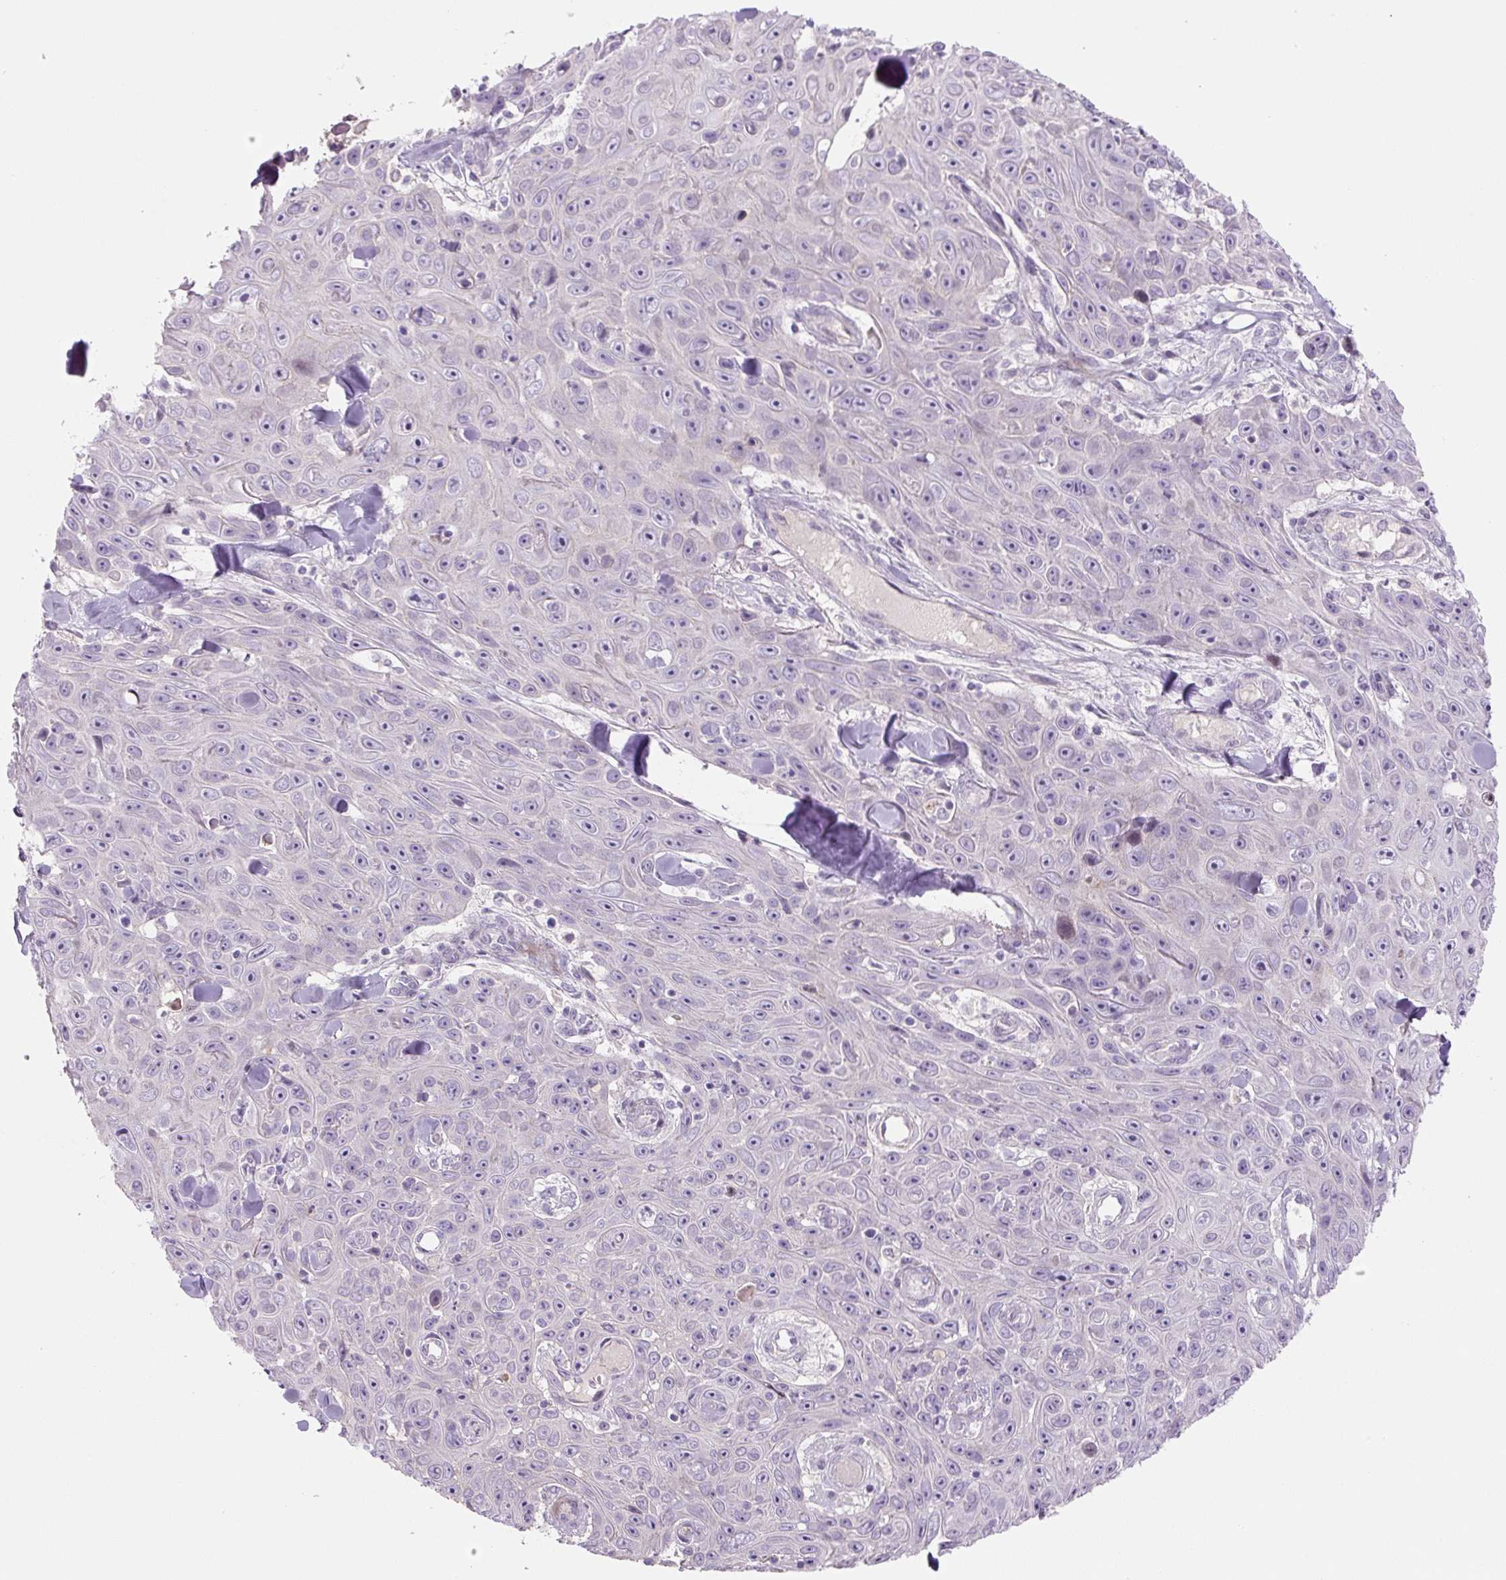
{"staining": {"intensity": "negative", "quantity": "none", "location": "none"}, "tissue": "skin cancer", "cell_type": "Tumor cells", "image_type": "cancer", "snomed": [{"axis": "morphology", "description": "Squamous cell carcinoma, NOS"}, {"axis": "topography", "description": "Skin"}], "caption": "DAB immunohistochemical staining of skin cancer (squamous cell carcinoma) exhibits no significant expression in tumor cells.", "gene": "PRM1", "patient": {"sex": "male", "age": 82}}